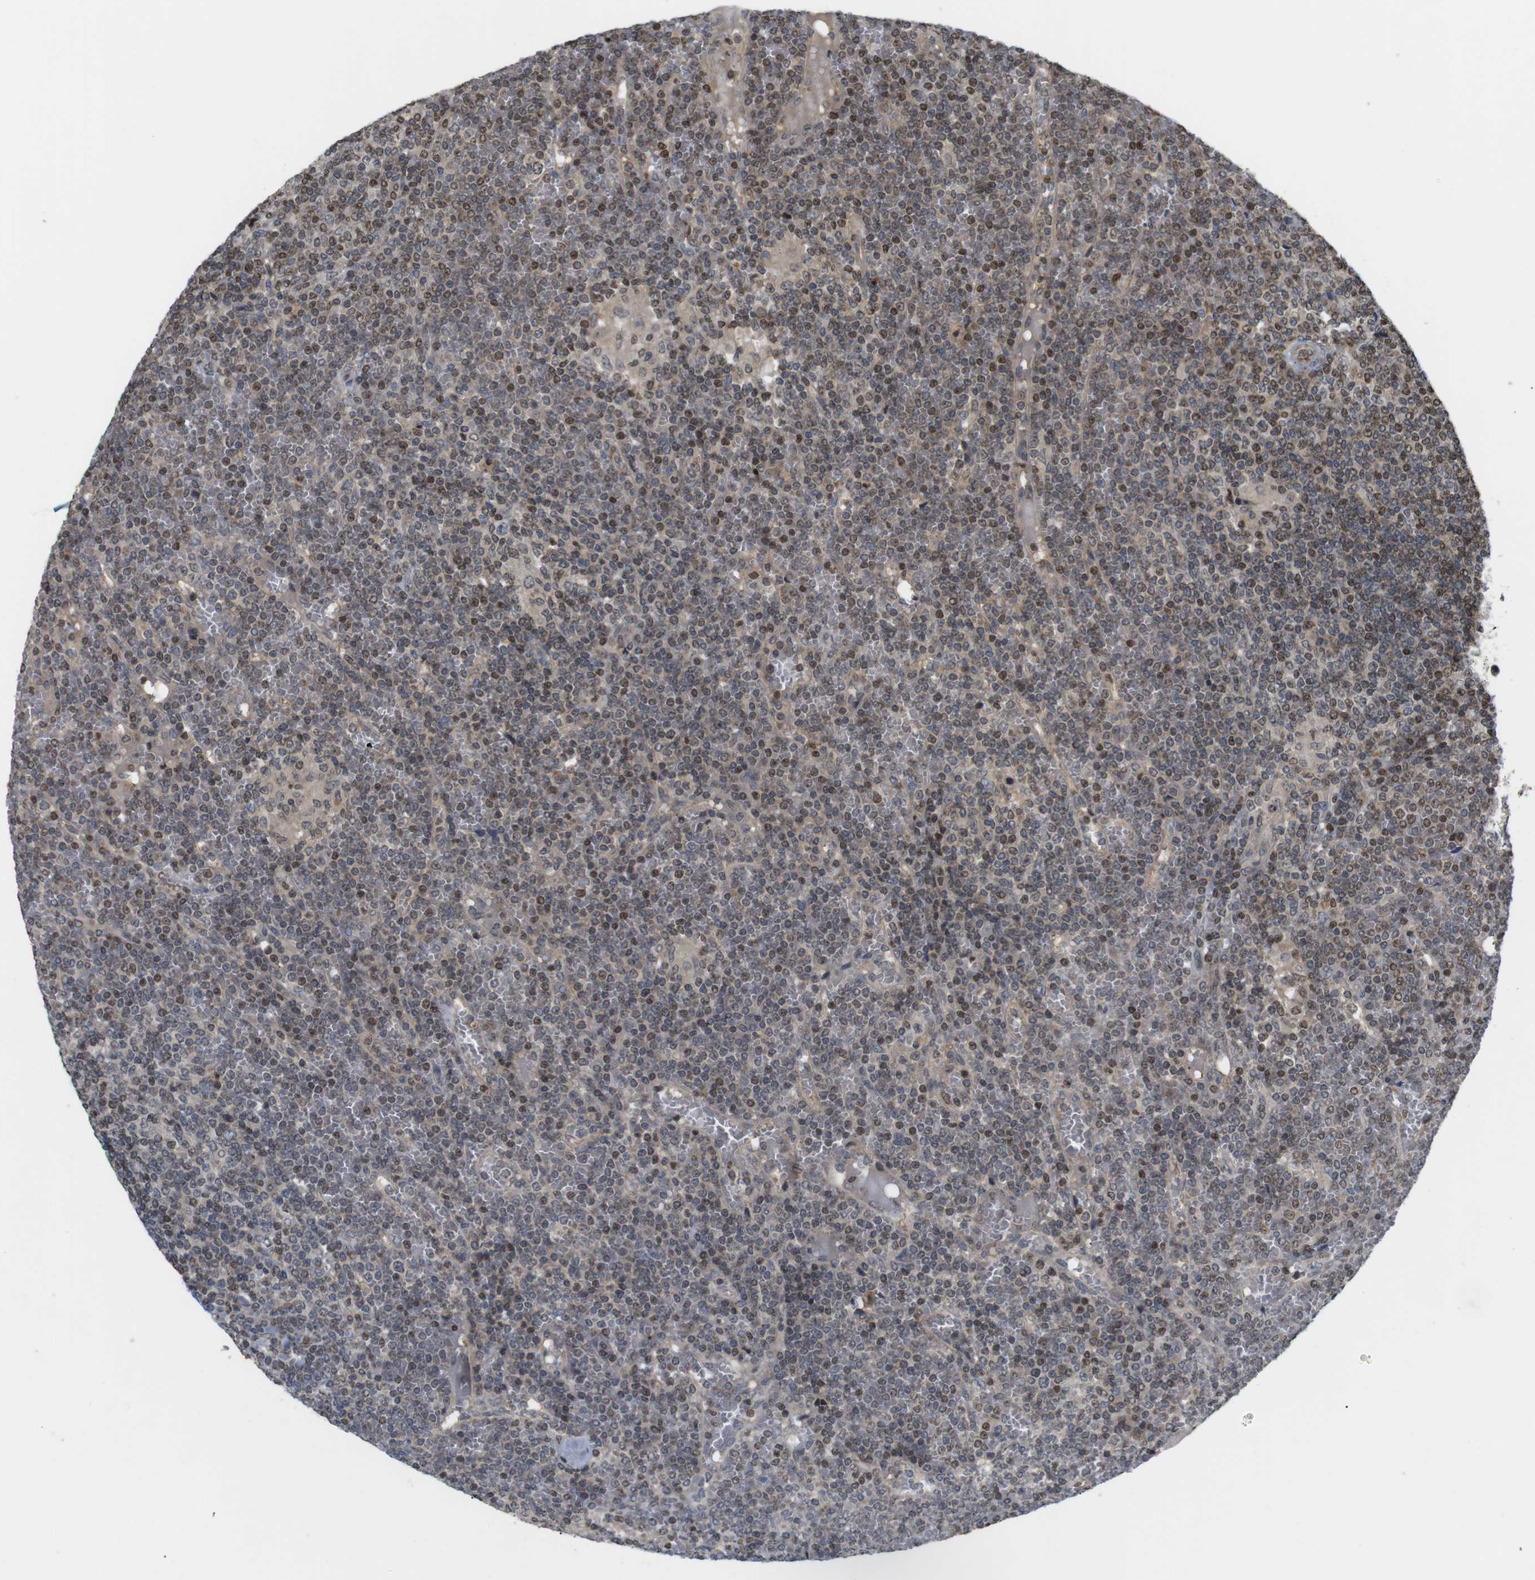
{"staining": {"intensity": "moderate", "quantity": "<25%", "location": "nuclear"}, "tissue": "lymphoma", "cell_type": "Tumor cells", "image_type": "cancer", "snomed": [{"axis": "morphology", "description": "Malignant lymphoma, non-Hodgkin's type, Low grade"}, {"axis": "topography", "description": "Spleen"}], "caption": "Moderate nuclear staining is identified in approximately <25% of tumor cells in malignant lymphoma, non-Hodgkin's type (low-grade). (brown staining indicates protein expression, while blue staining denotes nuclei).", "gene": "MBD1", "patient": {"sex": "female", "age": 19}}